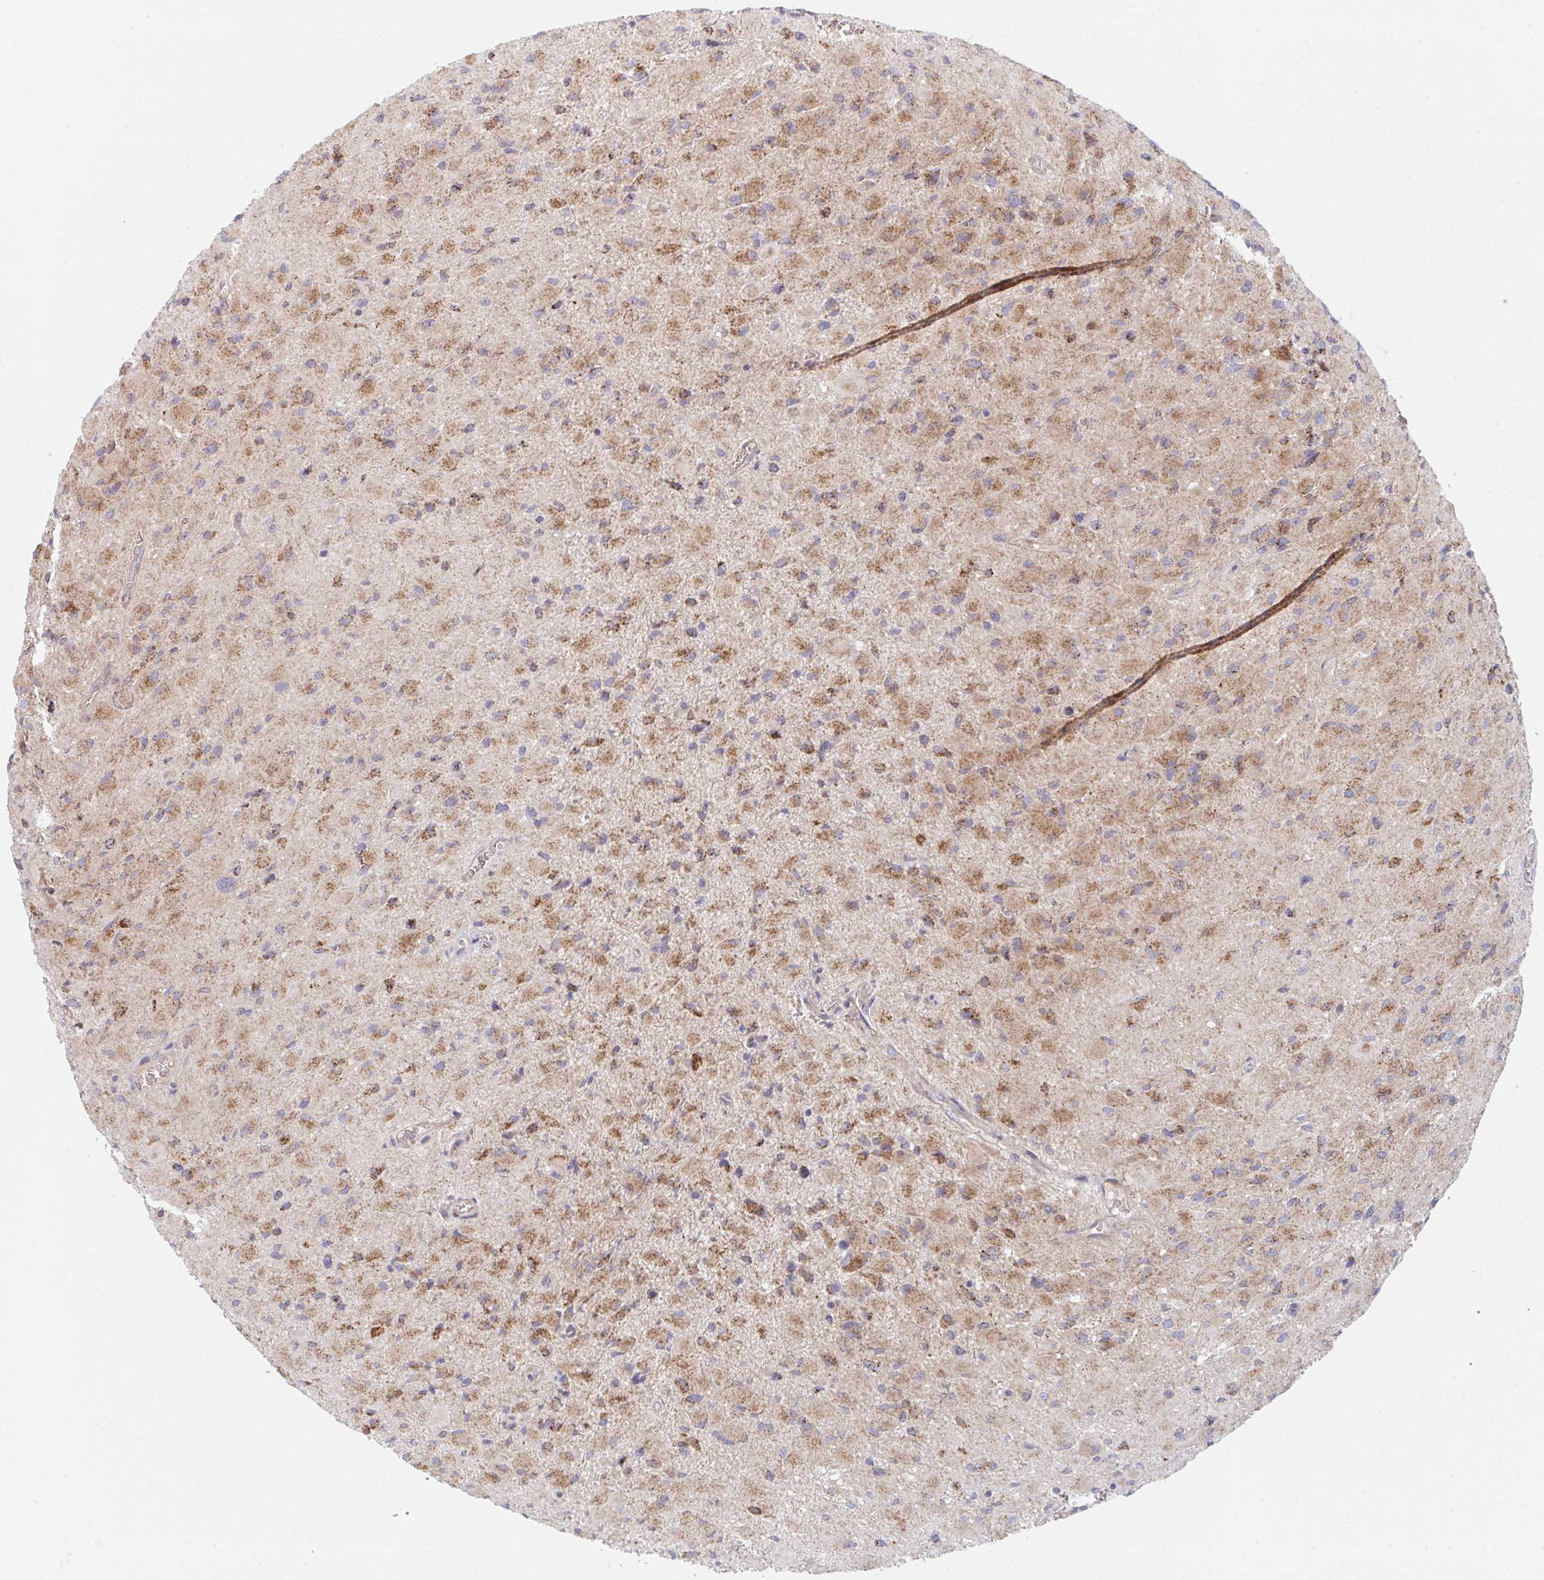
{"staining": {"intensity": "moderate", "quantity": "25%-75%", "location": "cytoplasmic/membranous"}, "tissue": "glioma", "cell_type": "Tumor cells", "image_type": "cancer", "snomed": [{"axis": "morphology", "description": "Glioma, malignant, High grade"}, {"axis": "topography", "description": "Cerebral cortex"}], "caption": "Human glioma stained for a protein (brown) reveals moderate cytoplasmic/membranous positive expression in about 25%-75% of tumor cells.", "gene": "TNFSF4", "patient": {"sex": "female", "age": 36}}